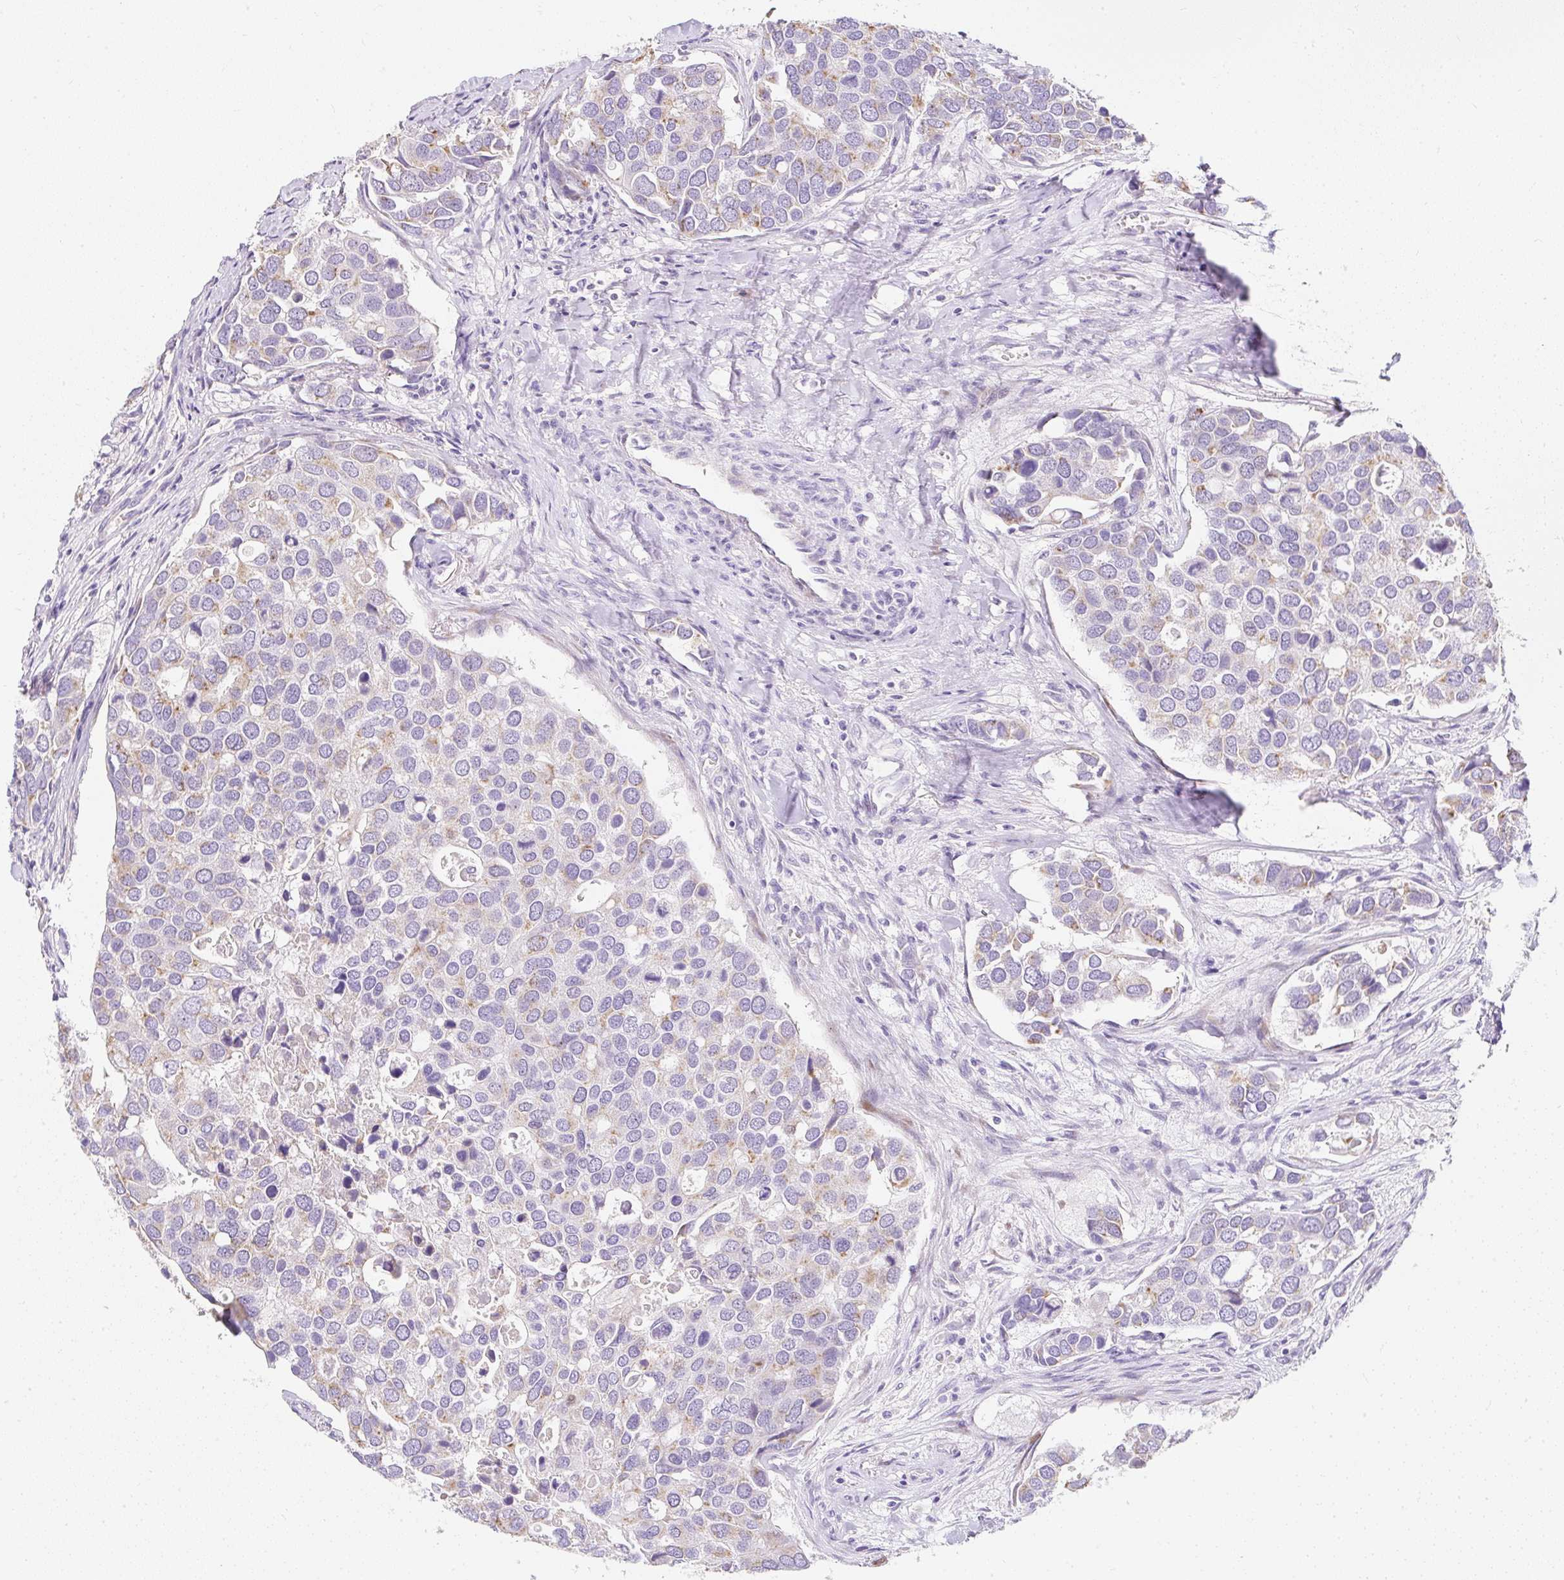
{"staining": {"intensity": "weak", "quantity": "25%-75%", "location": "cytoplasmic/membranous"}, "tissue": "breast cancer", "cell_type": "Tumor cells", "image_type": "cancer", "snomed": [{"axis": "morphology", "description": "Duct carcinoma"}, {"axis": "topography", "description": "Breast"}], "caption": "Tumor cells demonstrate weak cytoplasmic/membranous positivity in about 25%-75% of cells in breast cancer (invasive ductal carcinoma).", "gene": "DTX4", "patient": {"sex": "female", "age": 83}}